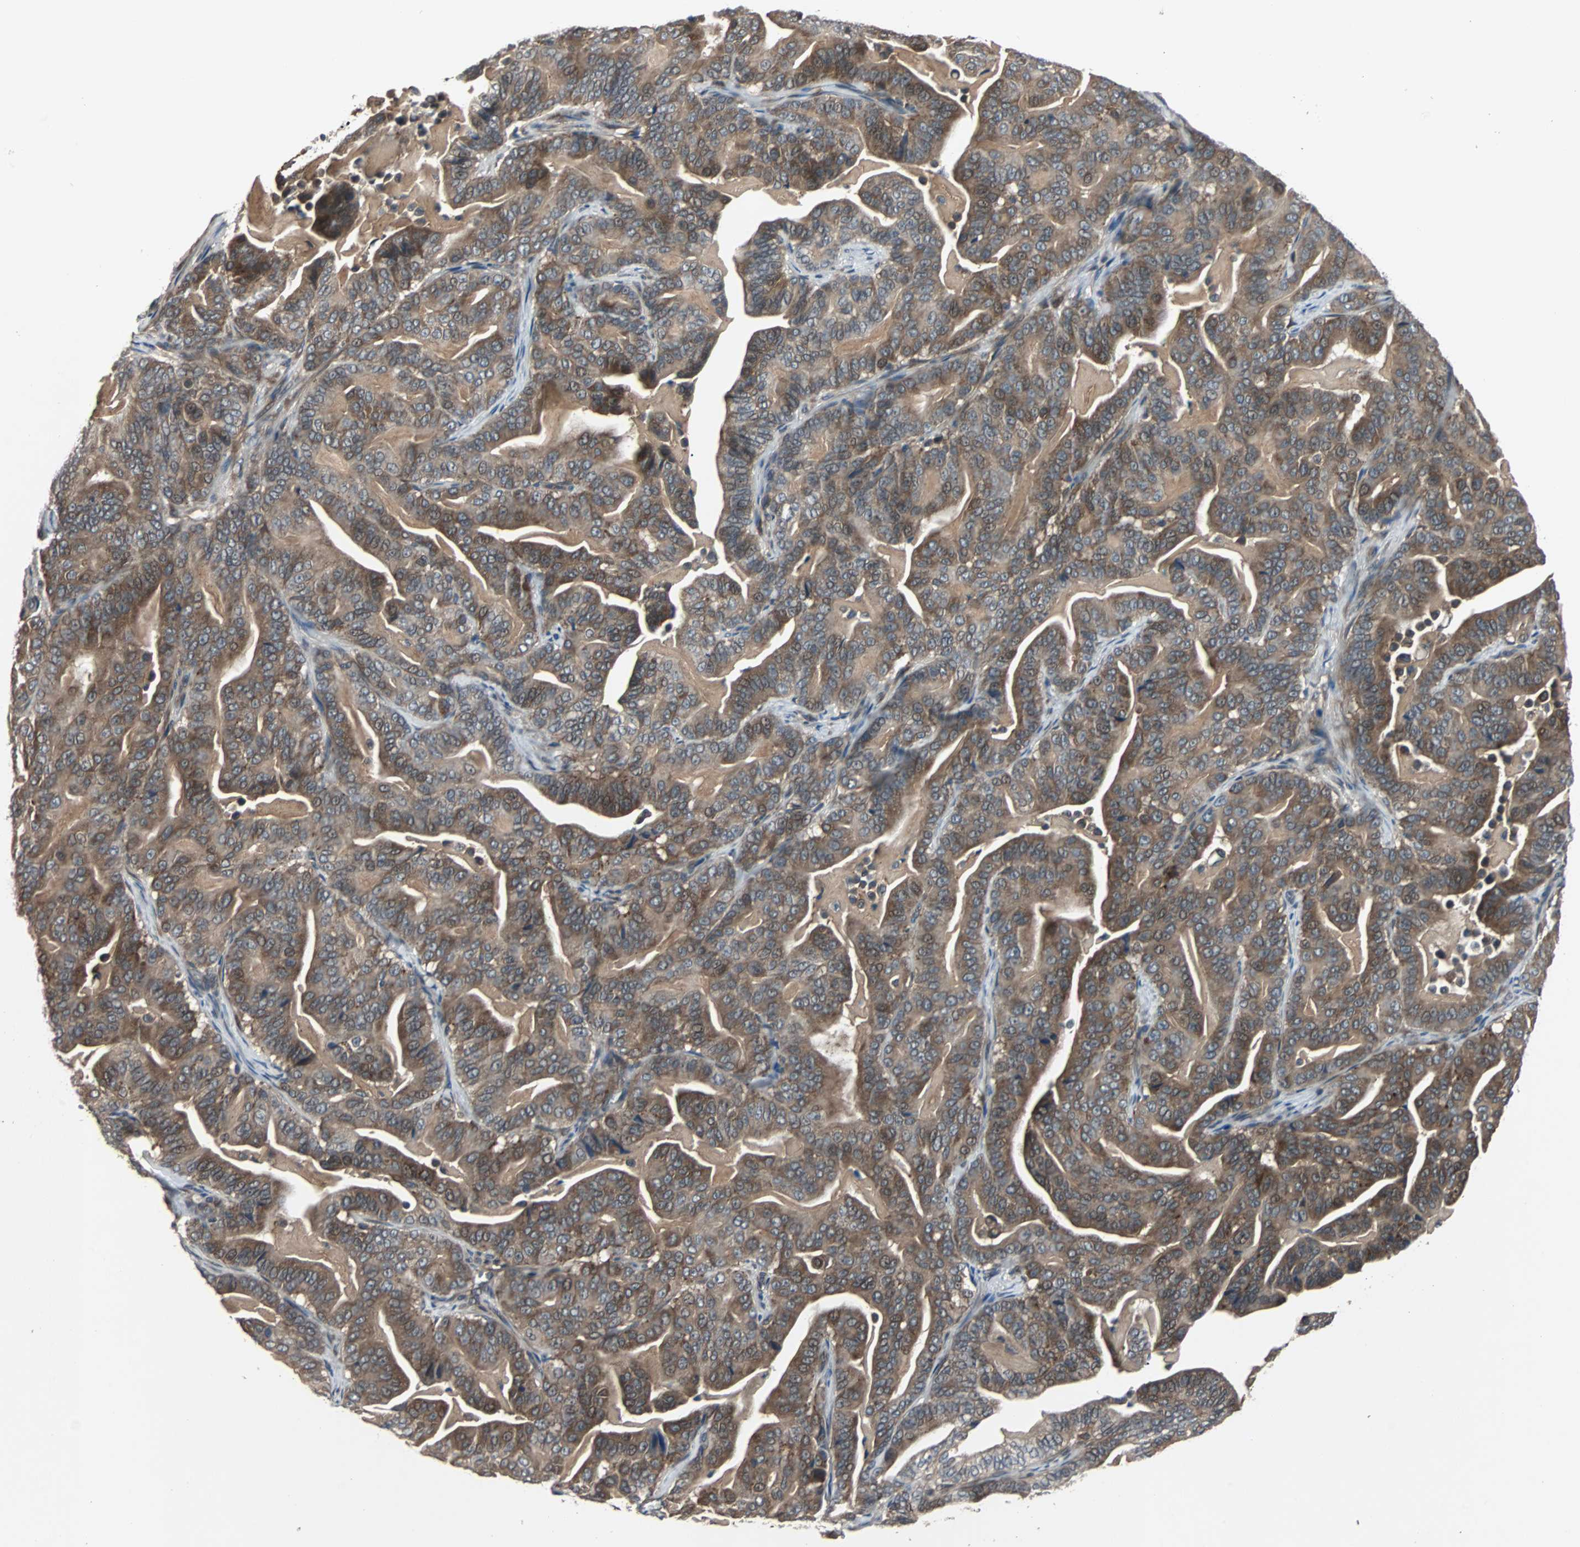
{"staining": {"intensity": "moderate", "quantity": ">75%", "location": "cytoplasmic/membranous"}, "tissue": "pancreatic cancer", "cell_type": "Tumor cells", "image_type": "cancer", "snomed": [{"axis": "morphology", "description": "Adenocarcinoma, NOS"}, {"axis": "topography", "description": "Pancreas"}], "caption": "The immunohistochemical stain shows moderate cytoplasmic/membranous staining in tumor cells of adenocarcinoma (pancreatic) tissue.", "gene": "ARF1", "patient": {"sex": "male", "age": 63}}